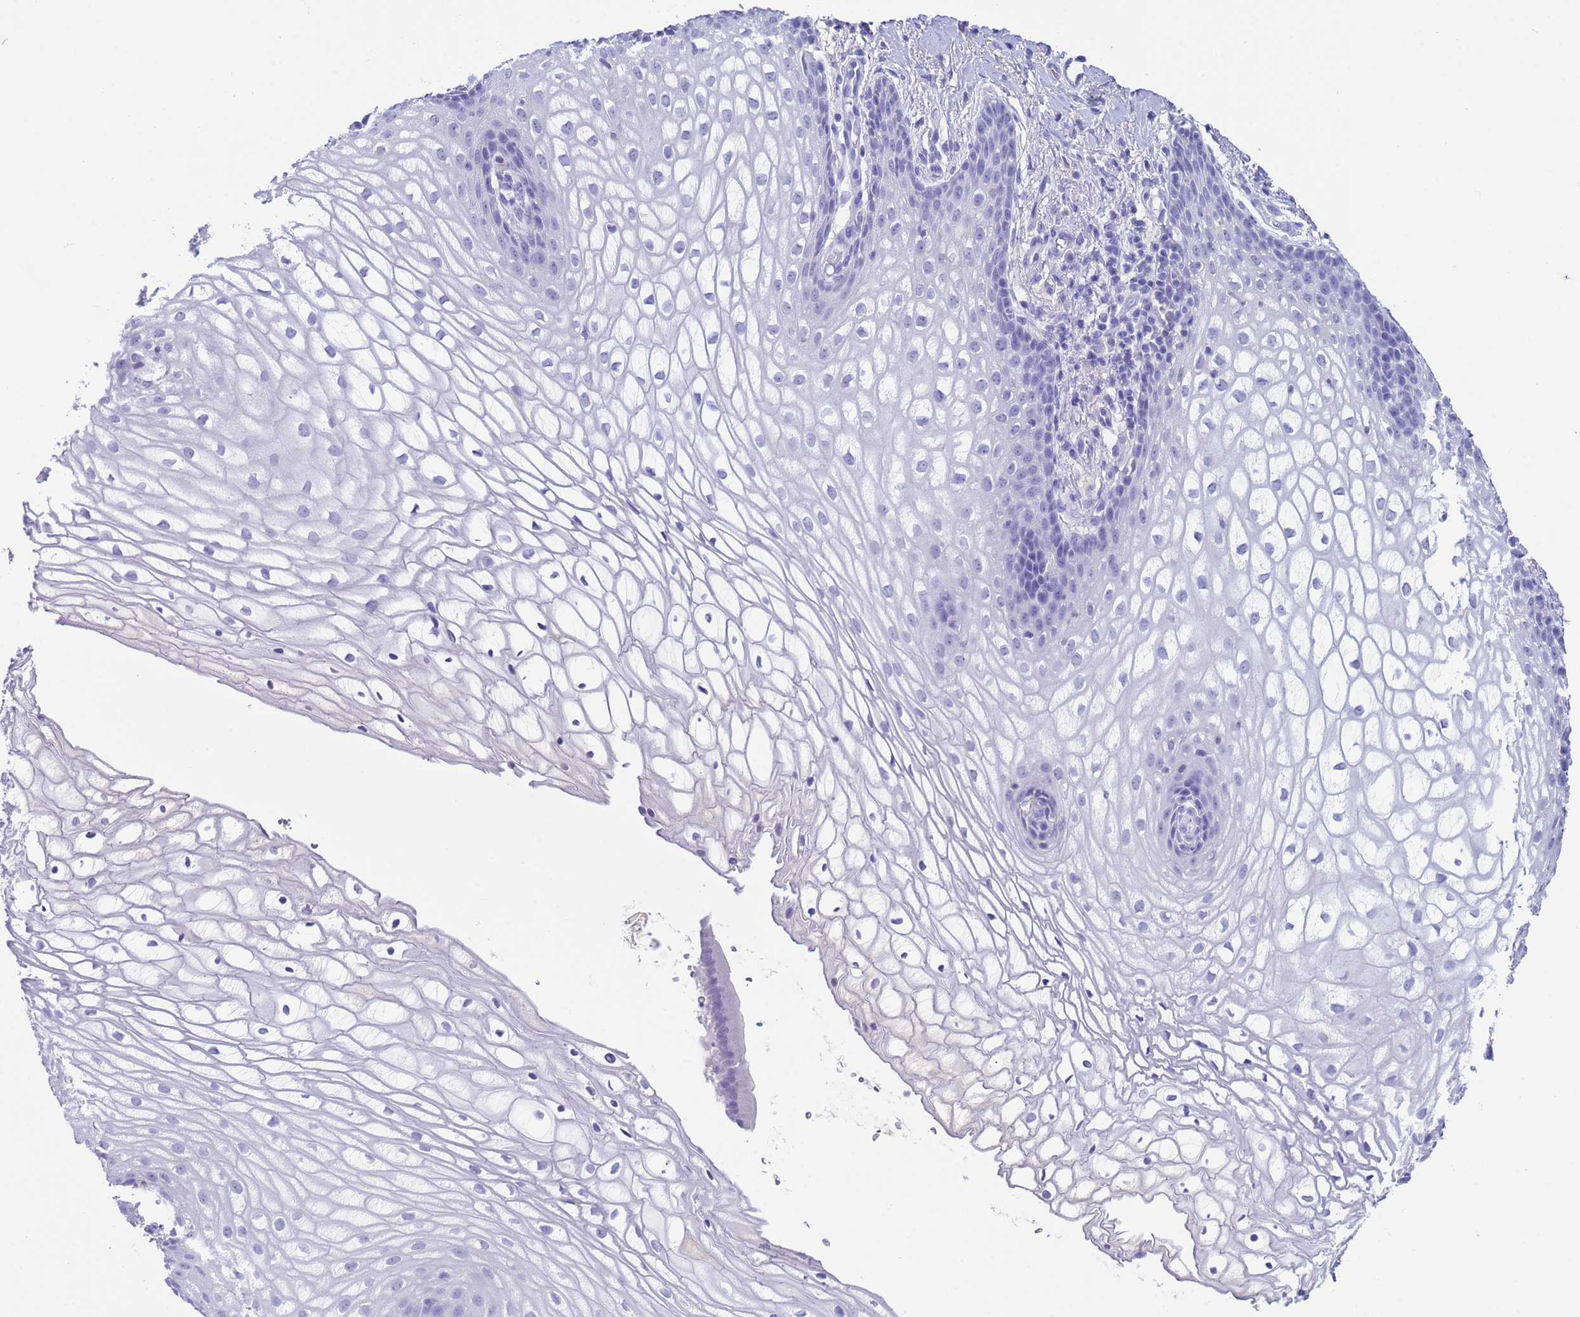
{"staining": {"intensity": "negative", "quantity": "none", "location": "none"}, "tissue": "vagina", "cell_type": "Squamous epithelial cells", "image_type": "normal", "snomed": [{"axis": "morphology", "description": "Normal tissue, NOS"}, {"axis": "topography", "description": "Vagina"}], "caption": "A micrograph of human vagina is negative for staining in squamous epithelial cells. (Stains: DAB (3,3'-diaminobenzidine) IHC with hematoxylin counter stain, Microscopy: brightfield microscopy at high magnification).", "gene": "CKM", "patient": {"sex": "female", "age": 60}}